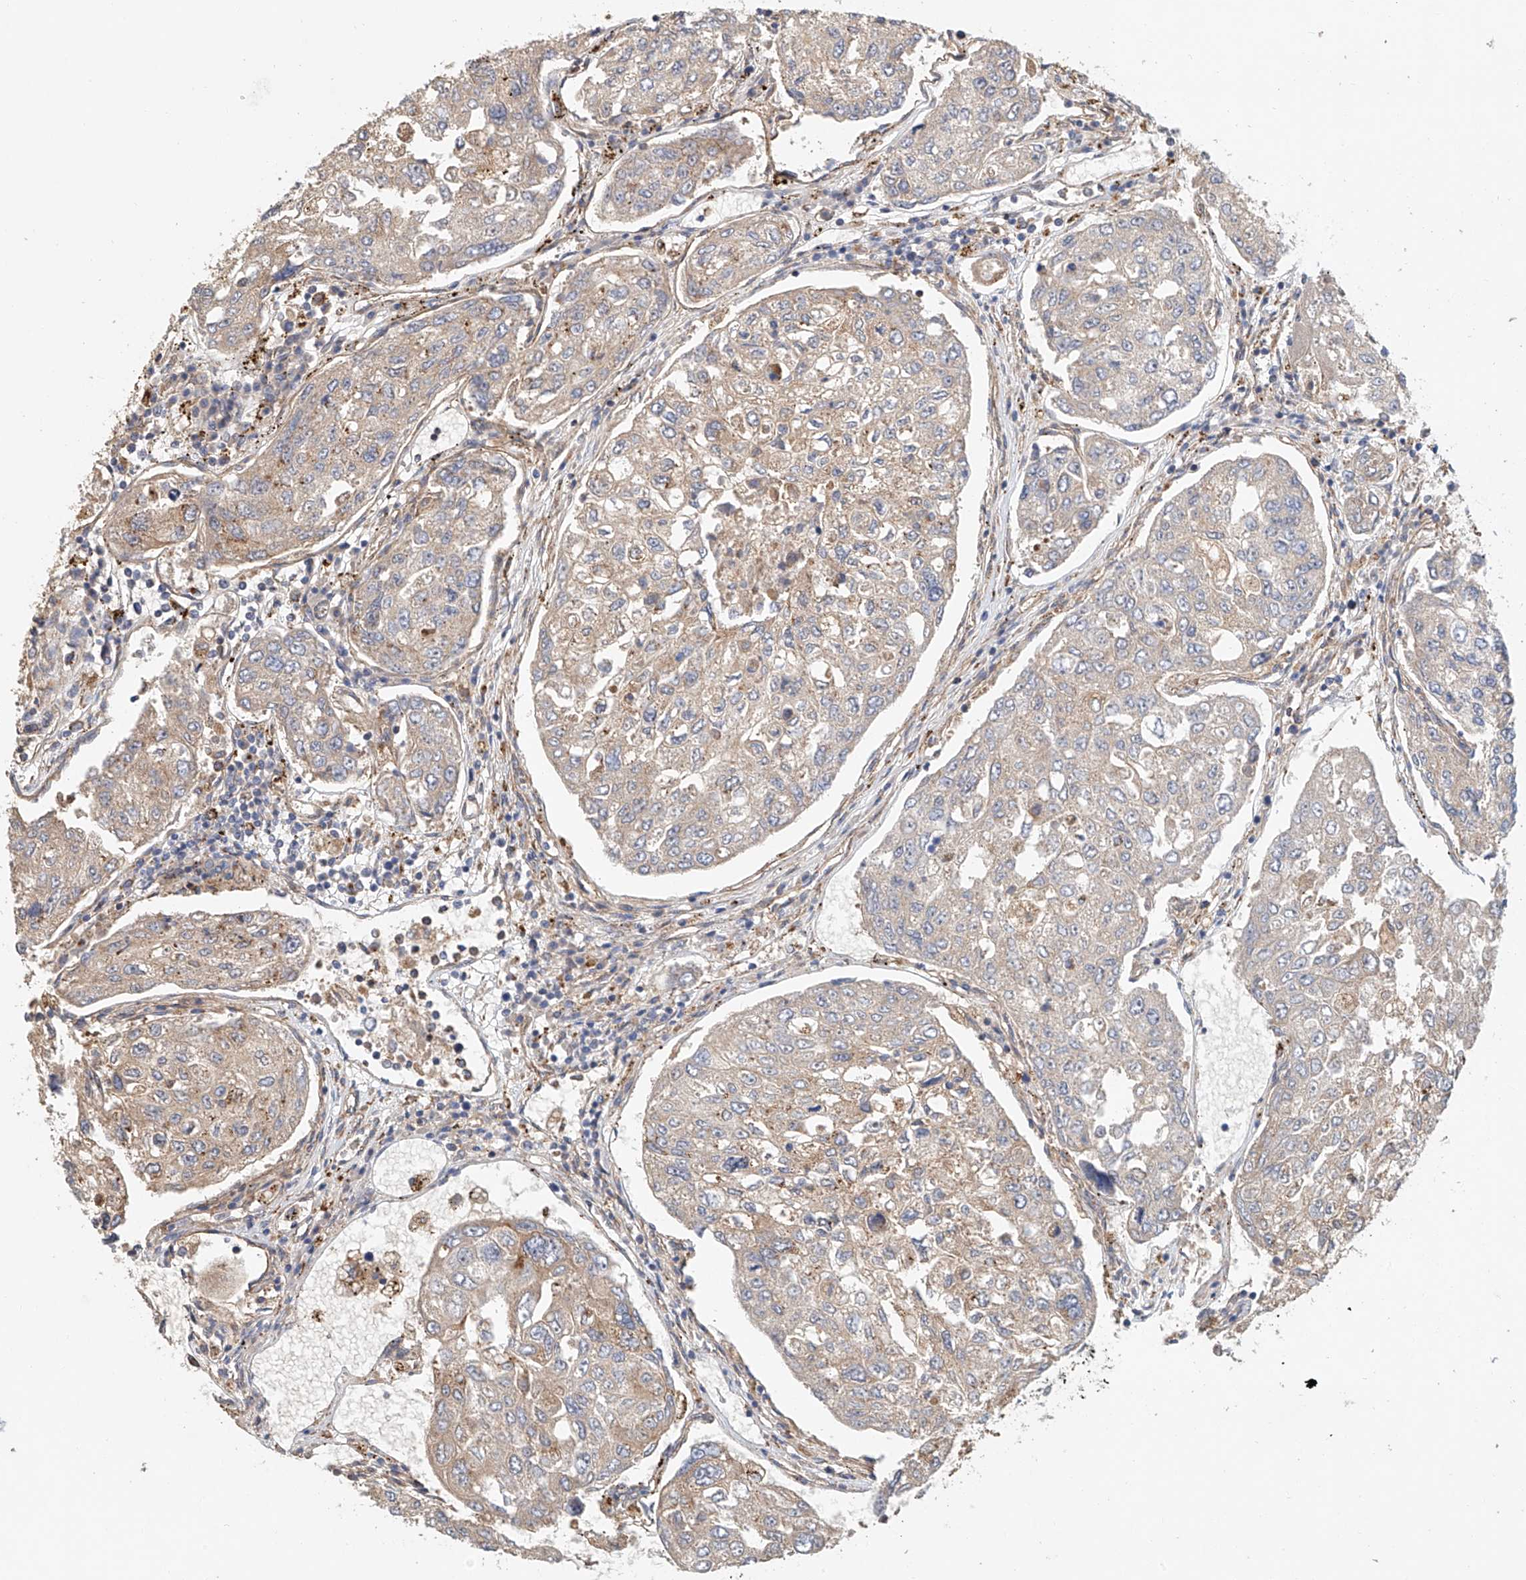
{"staining": {"intensity": "weak", "quantity": "<25%", "location": "cytoplasmic/membranous"}, "tissue": "urothelial cancer", "cell_type": "Tumor cells", "image_type": "cancer", "snomed": [{"axis": "morphology", "description": "Urothelial carcinoma, High grade"}, {"axis": "topography", "description": "Lymph node"}, {"axis": "topography", "description": "Urinary bladder"}], "caption": "Immunohistochemistry photomicrograph of human urothelial carcinoma (high-grade) stained for a protein (brown), which demonstrates no positivity in tumor cells.", "gene": "HGSNAT", "patient": {"sex": "male", "age": 51}}